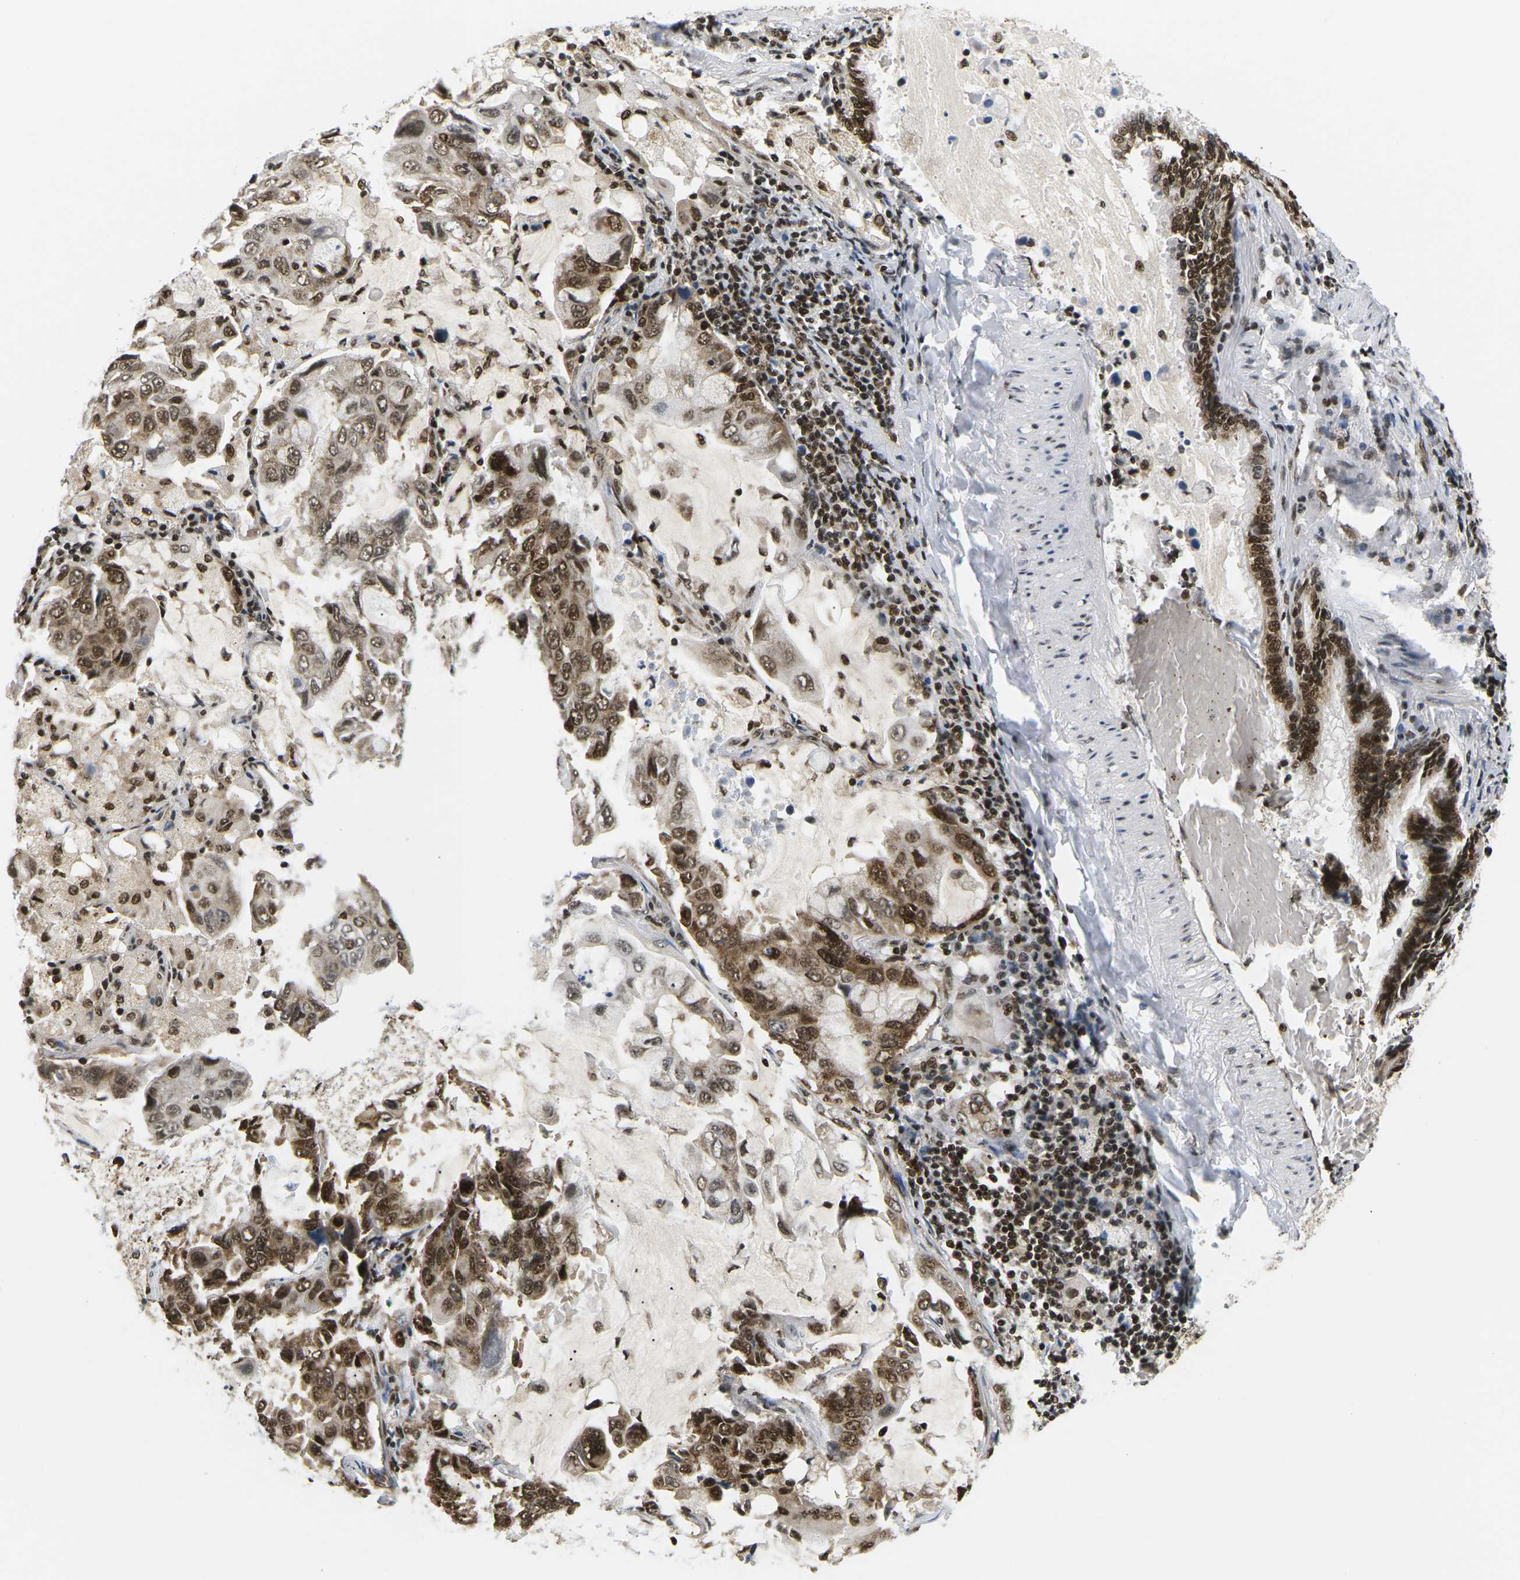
{"staining": {"intensity": "strong", "quantity": ">75%", "location": "cytoplasmic/membranous,nuclear"}, "tissue": "lung cancer", "cell_type": "Tumor cells", "image_type": "cancer", "snomed": [{"axis": "morphology", "description": "Adenocarcinoma, NOS"}, {"axis": "topography", "description": "Lung"}], "caption": "Lung cancer (adenocarcinoma) stained for a protein demonstrates strong cytoplasmic/membranous and nuclear positivity in tumor cells.", "gene": "CELF1", "patient": {"sex": "male", "age": 64}}